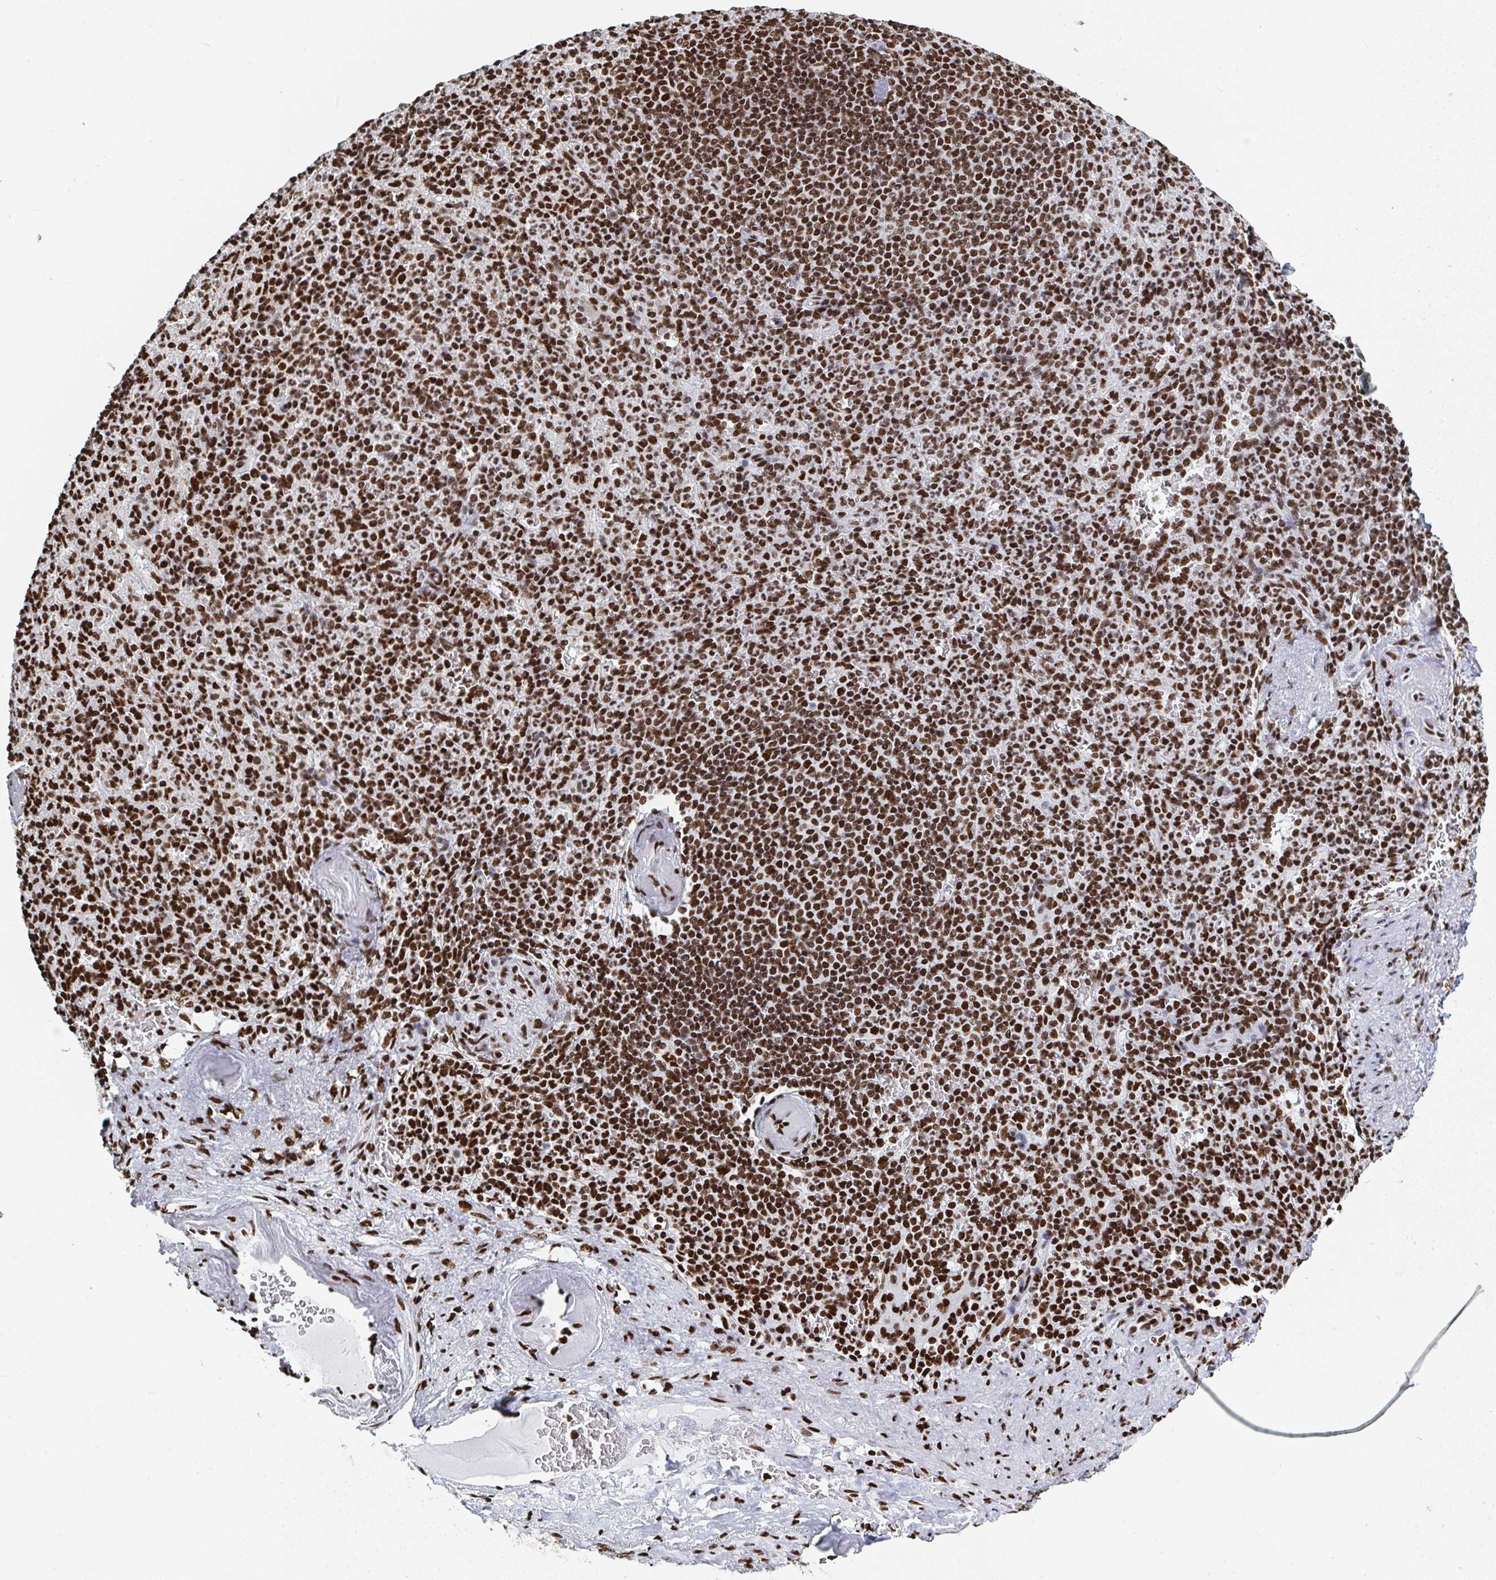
{"staining": {"intensity": "strong", "quantity": ">75%", "location": "nuclear"}, "tissue": "spleen", "cell_type": "Cells in red pulp", "image_type": "normal", "snomed": [{"axis": "morphology", "description": "Normal tissue, NOS"}, {"axis": "topography", "description": "Spleen"}], "caption": "Unremarkable spleen shows strong nuclear staining in approximately >75% of cells in red pulp Using DAB (brown) and hematoxylin (blue) stains, captured at high magnification using brightfield microscopy..", "gene": "GAR1", "patient": {"sex": "female", "age": 74}}